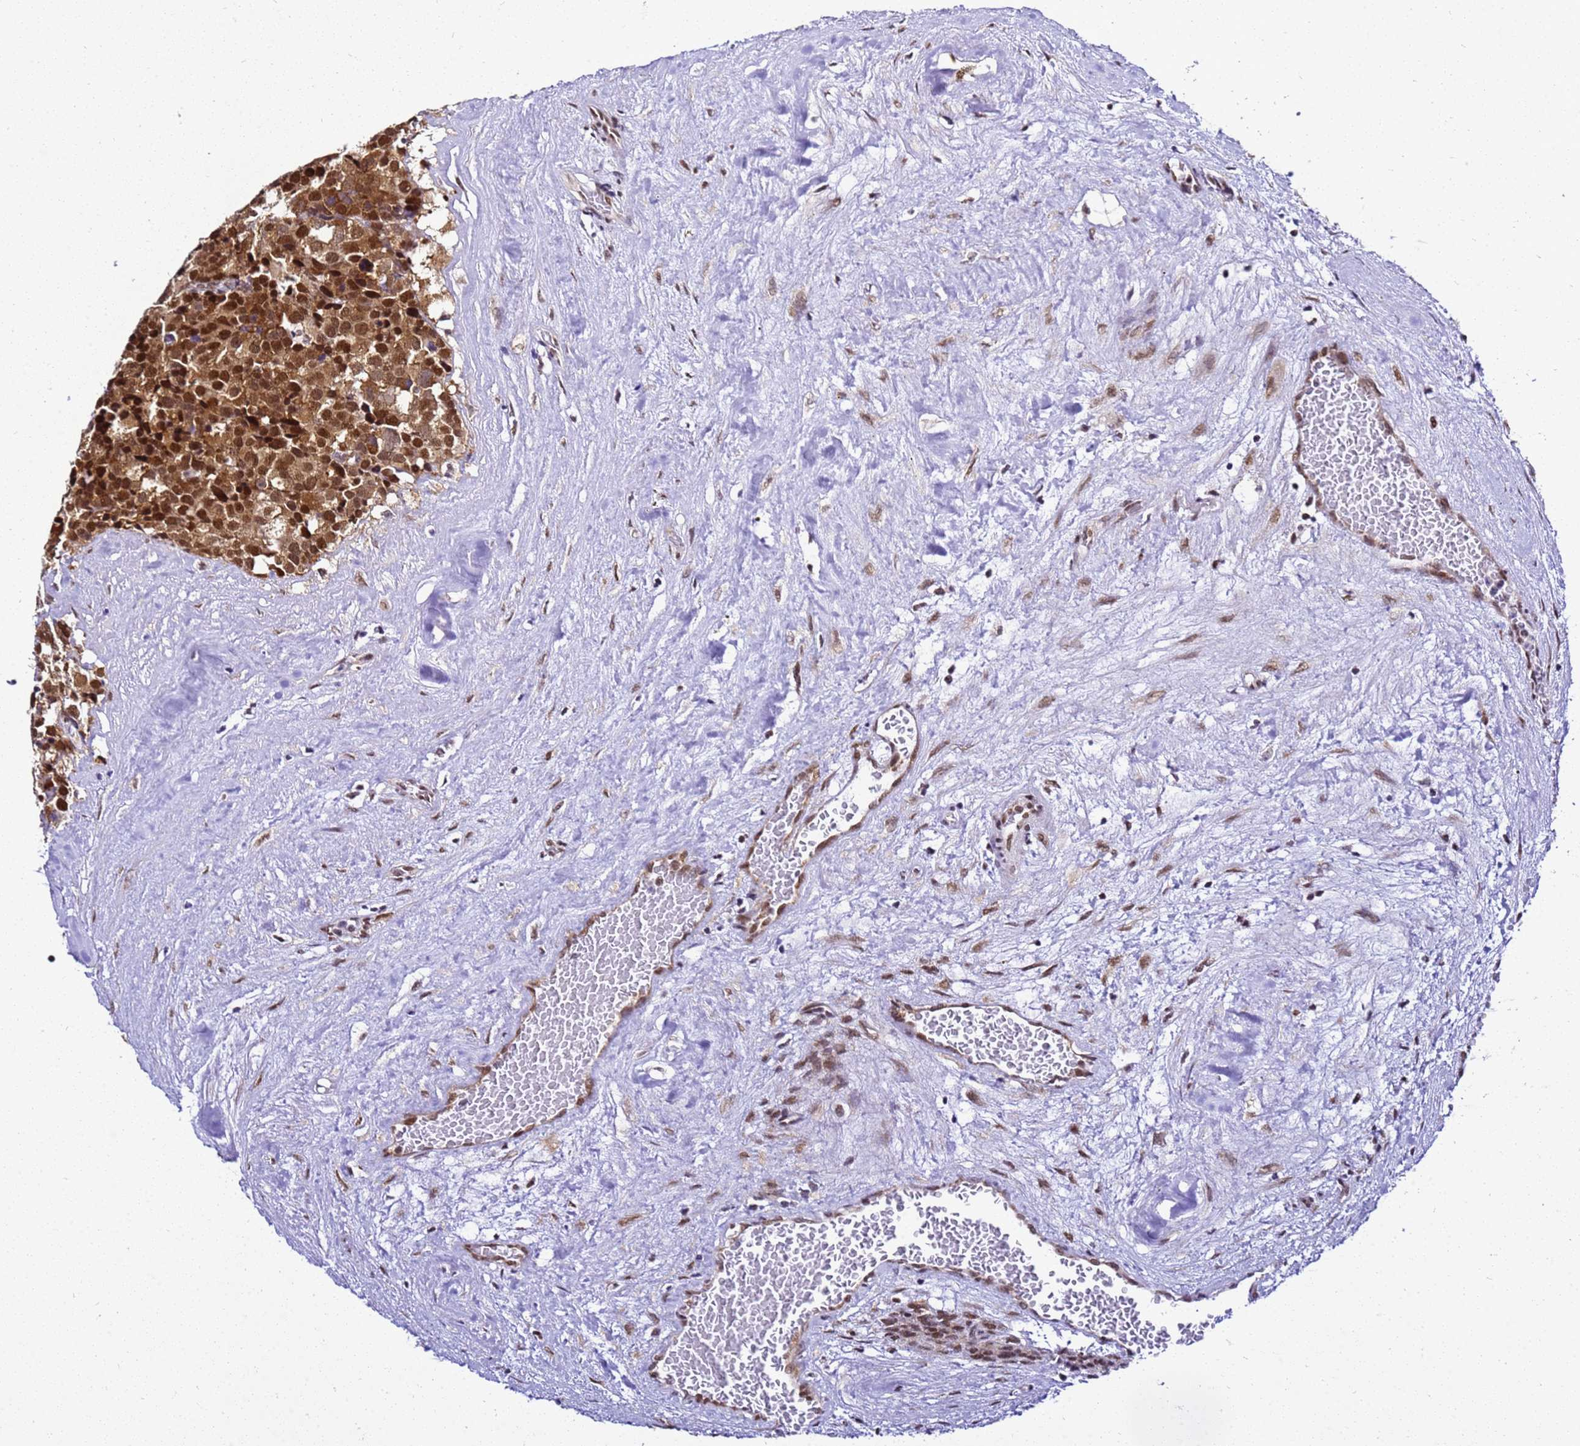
{"staining": {"intensity": "strong", "quantity": ">75%", "location": "cytoplasmic/membranous,nuclear"}, "tissue": "testis cancer", "cell_type": "Tumor cells", "image_type": "cancer", "snomed": [{"axis": "morphology", "description": "Seminoma, NOS"}, {"axis": "topography", "description": "Testis"}], "caption": "DAB (3,3'-diaminobenzidine) immunohistochemical staining of testis seminoma demonstrates strong cytoplasmic/membranous and nuclear protein staining in approximately >75% of tumor cells.", "gene": "SMN1", "patient": {"sex": "male", "age": 71}}